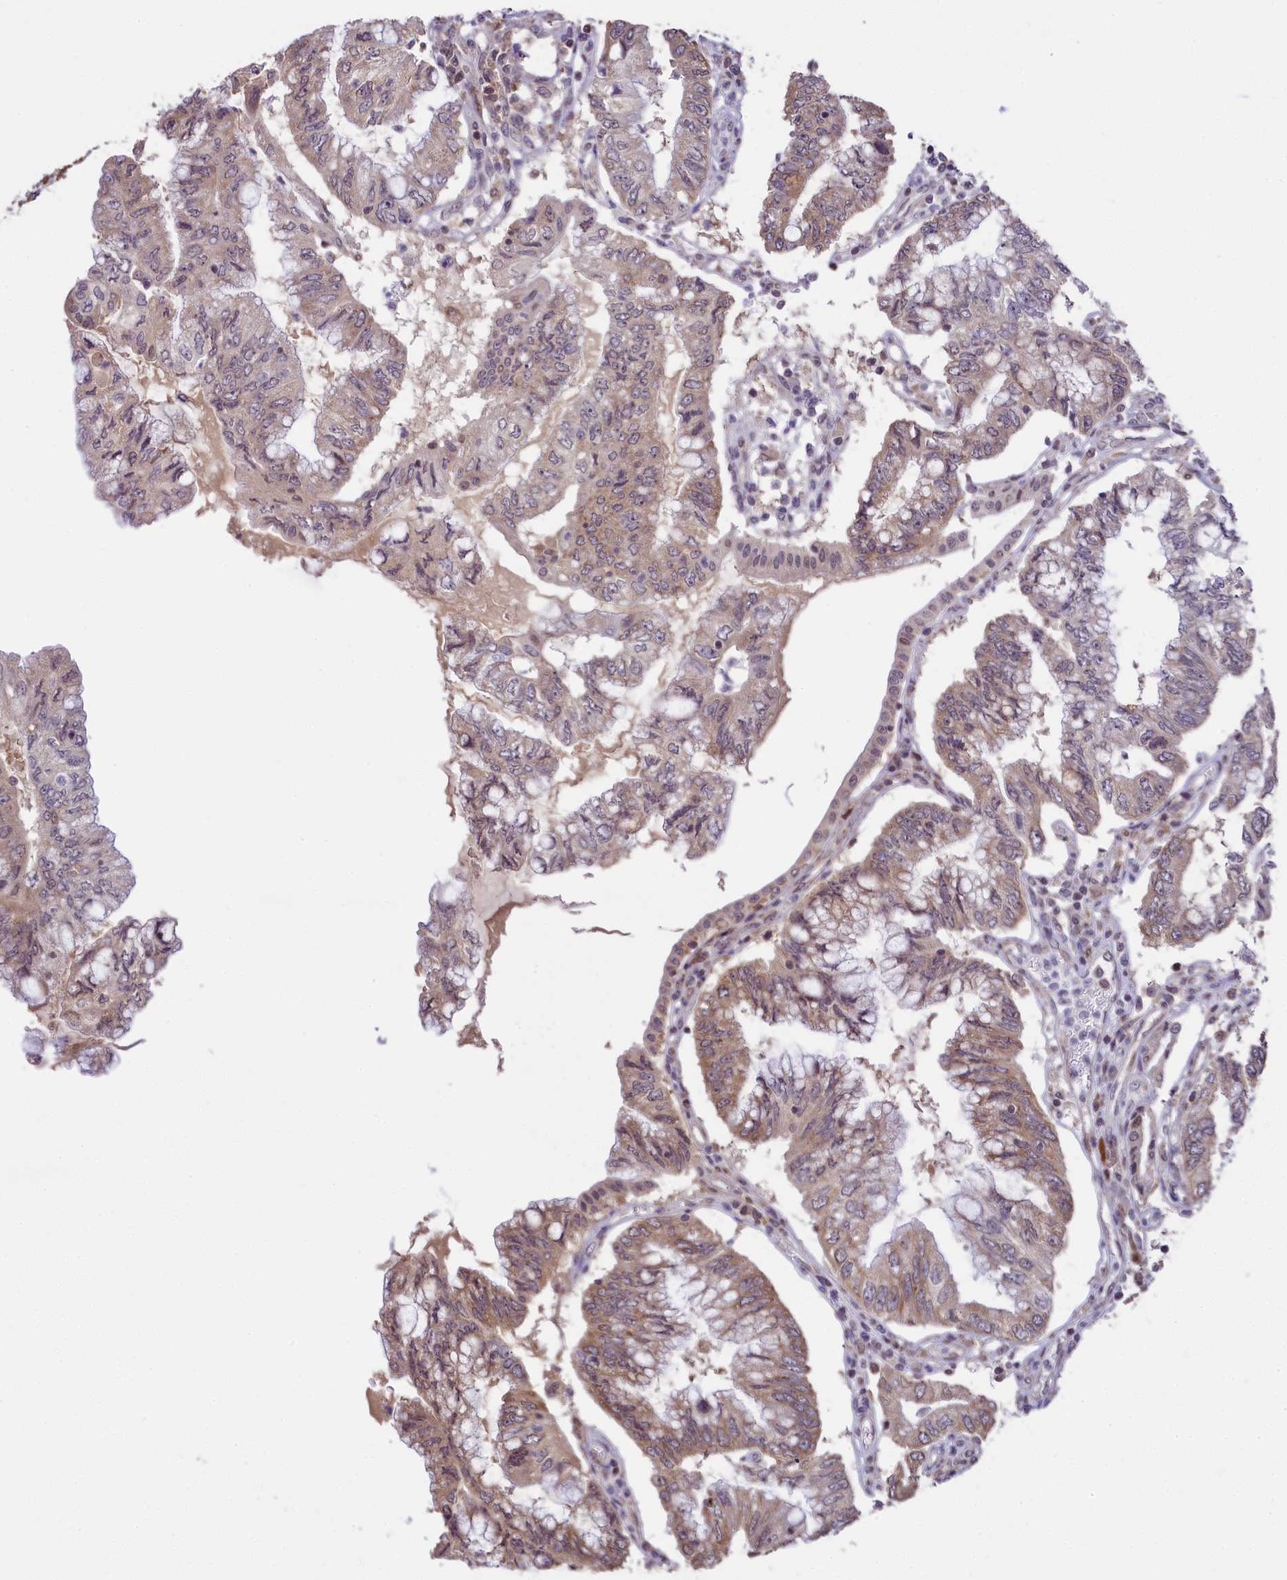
{"staining": {"intensity": "weak", "quantity": ">75%", "location": "cytoplasmic/membranous"}, "tissue": "pancreatic cancer", "cell_type": "Tumor cells", "image_type": "cancer", "snomed": [{"axis": "morphology", "description": "Adenocarcinoma, NOS"}, {"axis": "topography", "description": "Pancreas"}], "caption": "About >75% of tumor cells in human pancreatic cancer demonstrate weak cytoplasmic/membranous protein expression as visualized by brown immunohistochemical staining.", "gene": "RBBP8", "patient": {"sex": "female", "age": 73}}